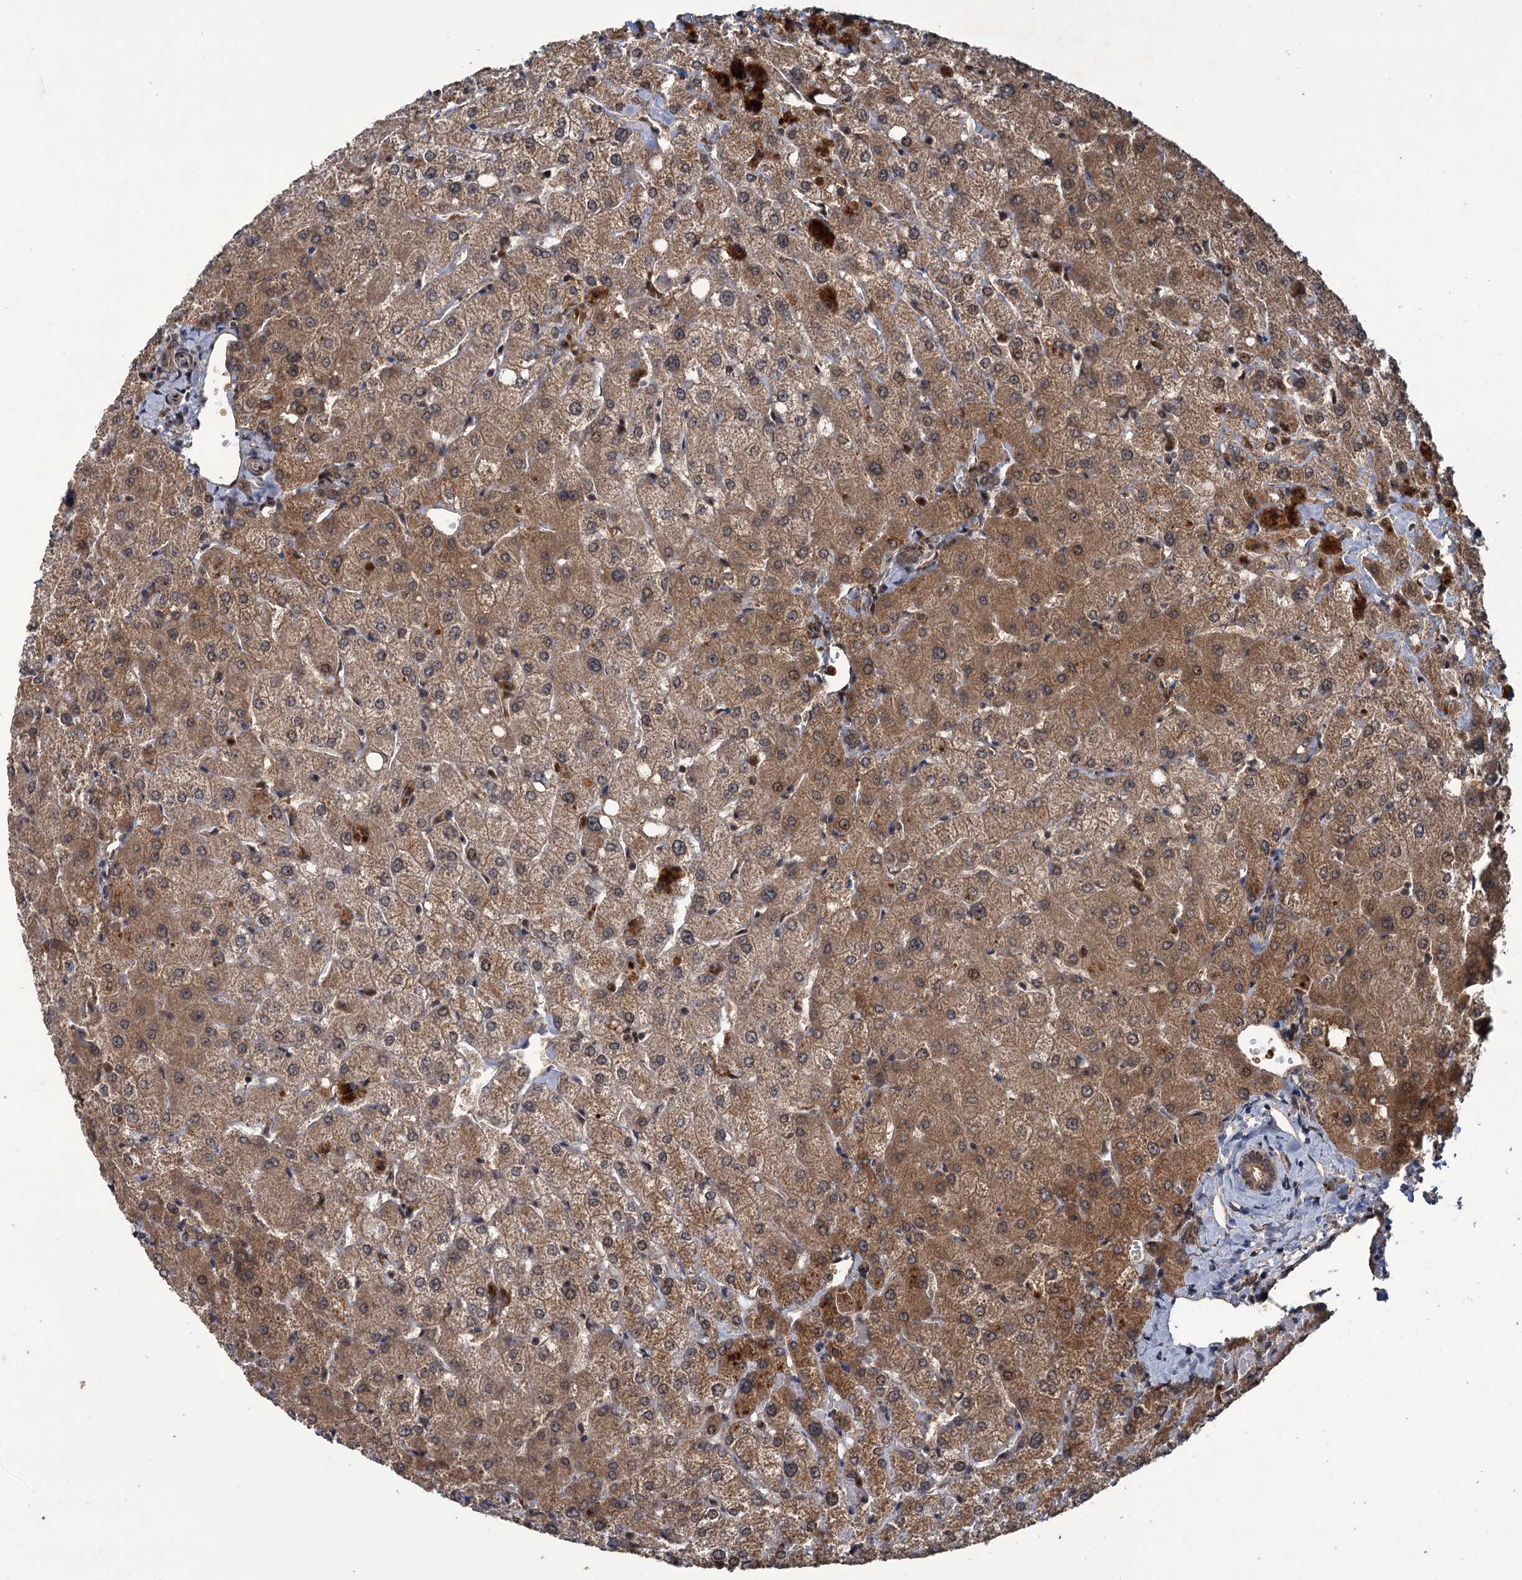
{"staining": {"intensity": "moderate", "quantity": "25%-75%", "location": "cytoplasmic/membranous"}, "tissue": "liver", "cell_type": "Cholangiocytes", "image_type": "normal", "snomed": [{"axis": "morphology", "description": "Normal tissue, NOS"}, {"axis": "topography", "description": "Liver"}], "caption": "Benign liver exhibits moderate cytoplasmic/membranous expression in about 25%-75% of cholangiocytes, visualized by immunohistochemistry.", "gene": "KANSL2", "patient": {"sex": "female", "age": 54}}